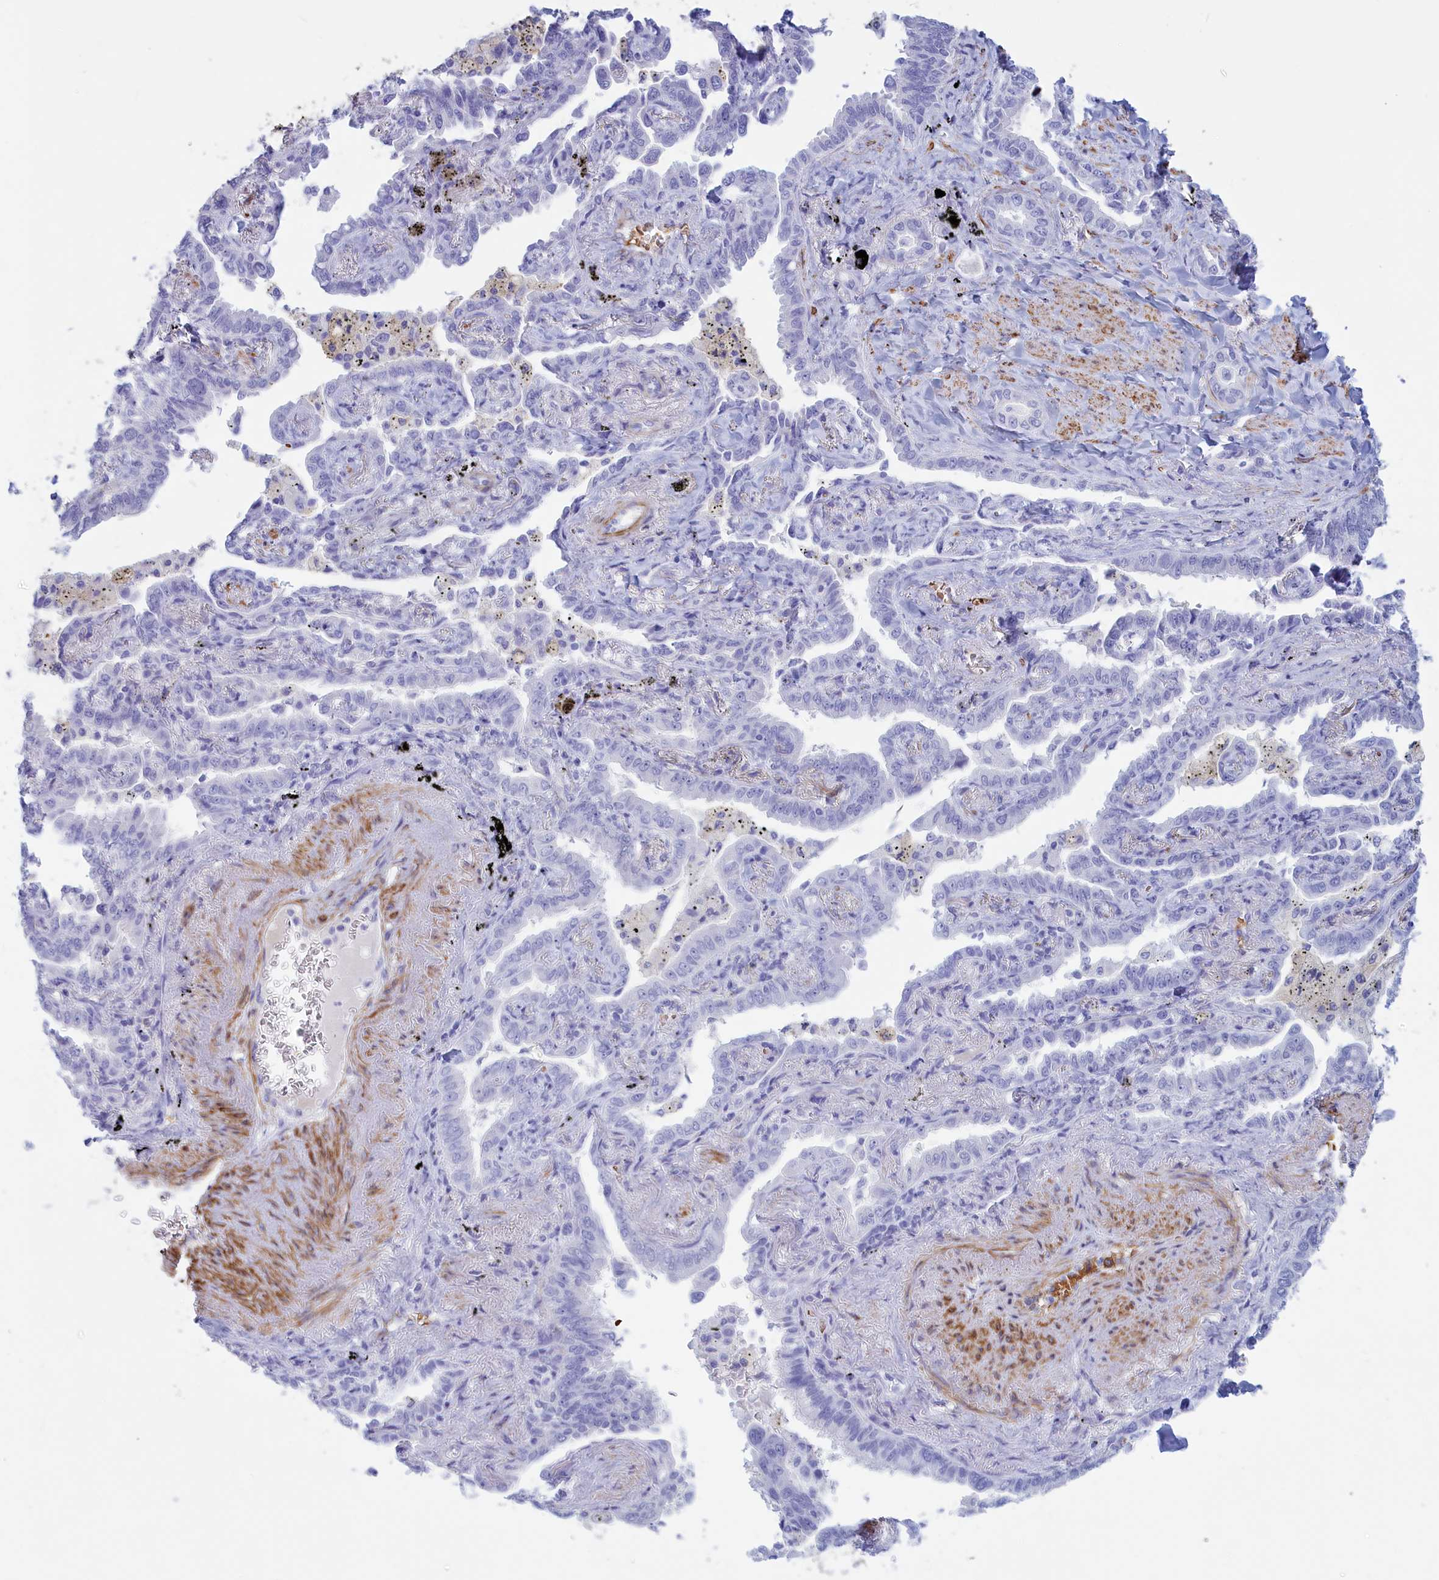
{"staining": {"intensity": "negative", "quantity": "none", "location": "none"}, "tissue": "lung cancer", "cell_type": "Tumor cells", "image_type": "cancer", "snomed": [{"axis": "morphology", "description": "Adenocarcinoma, NOS"}, {"axis": "topography", "description": "Lung"}], "caption": "The immunohistochemistry histopathology image has no significant expression in tumor cells of lung cancer tissue.", "gene": "GAPDHS", "patient": {"sex": "male", "age": 67}}